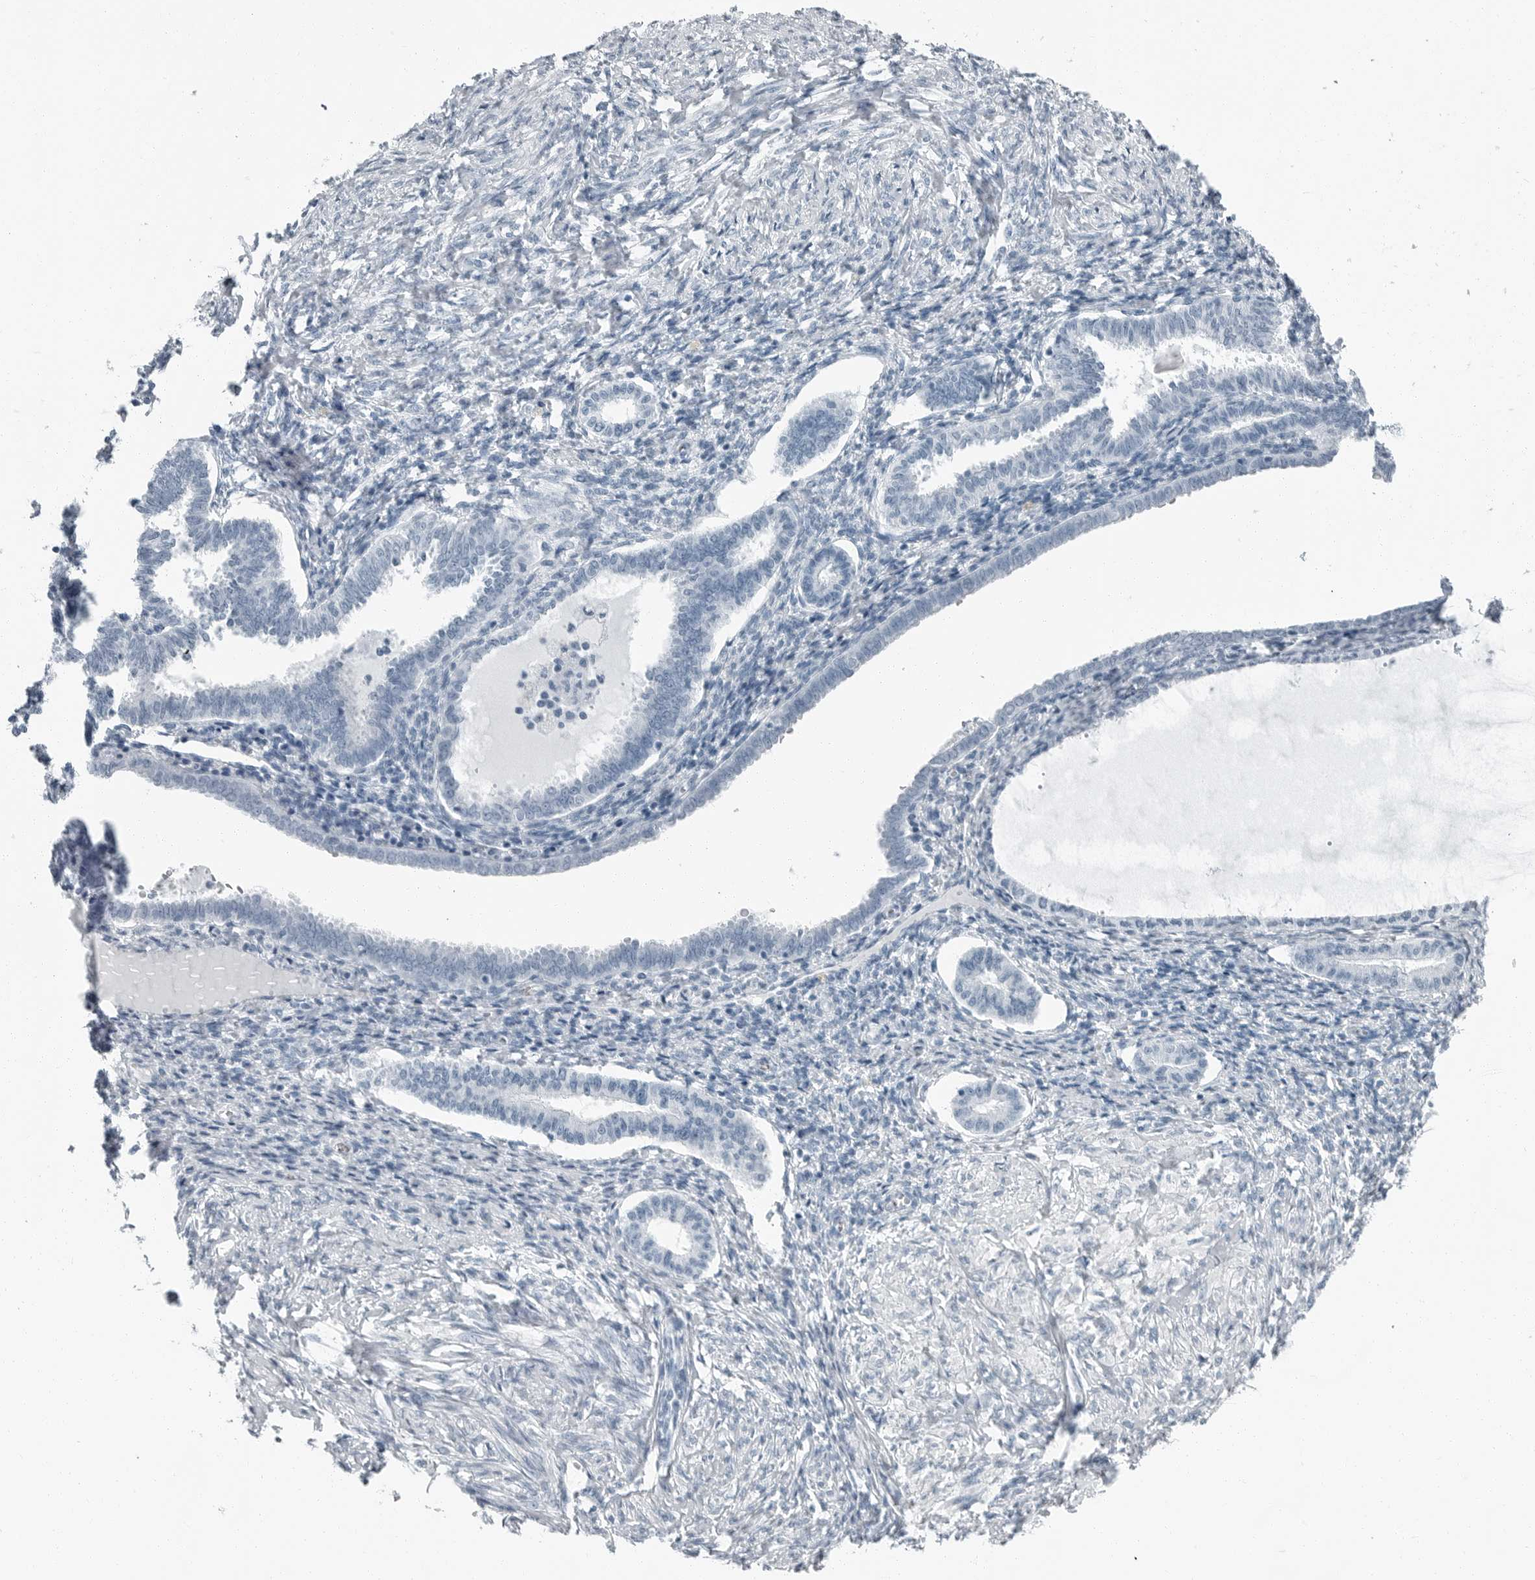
{"staining": {"intensity": "negative", "quantity": "none", "location": "none"}, "tissue": "endometrium", "cell_type": "Cells in endometrial stroma", "image_type": "normal", "snomed": [{"axis": "morphology", "description": "Normal tissue, NOS"}, {"axis": "topography", "description": "Endometrium"}], "caption": "There is no significant expression in cells in endometrial stroma of endometrium.", "gene": "FABP6", "patient": {"sex": "female", "age": 77}}